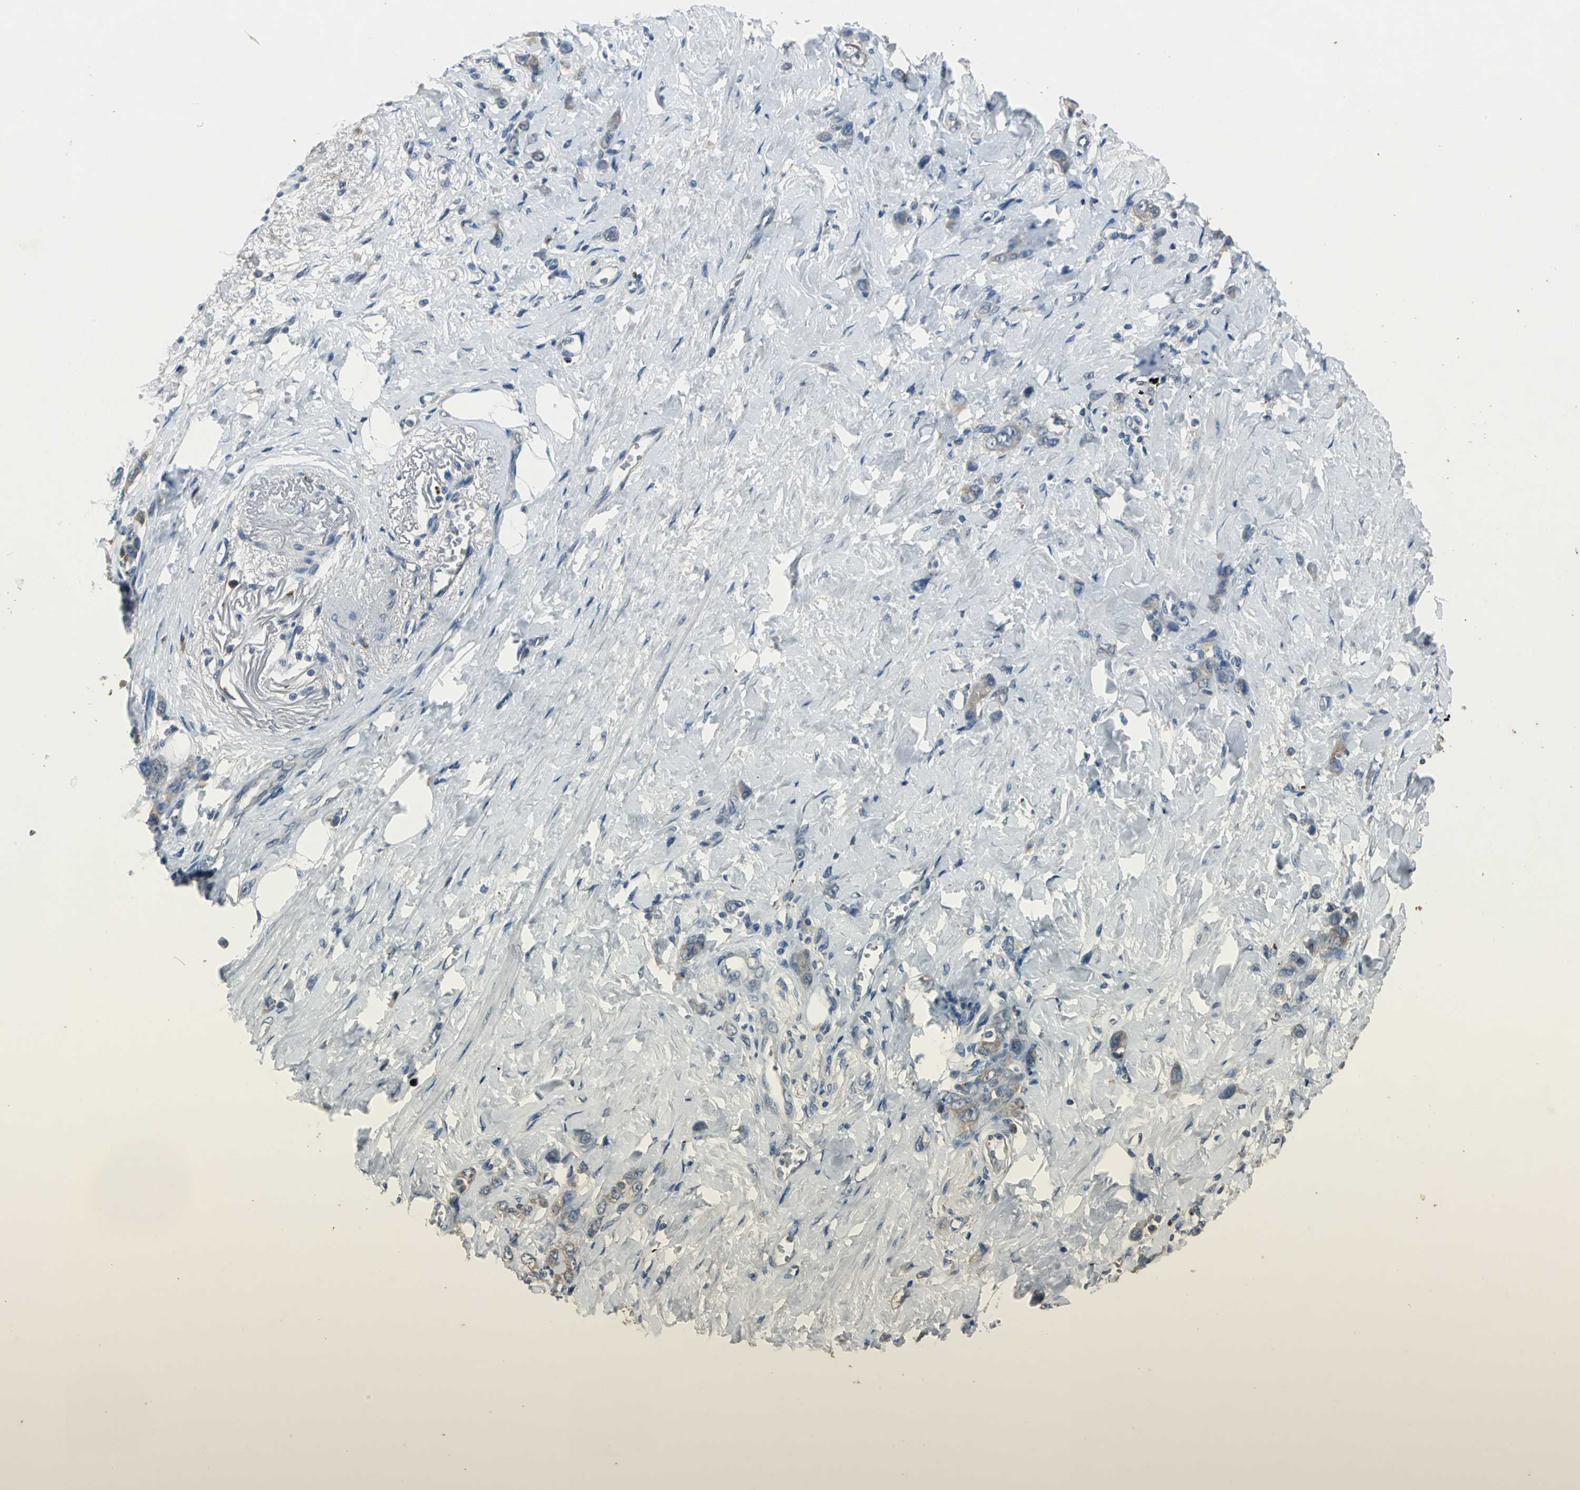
{"staining": {"intensity": "weak", "quantity": "25%-75%", "location": "cytoplasmic/membranous"}, "tissue": "stomach cancer", "cell_type": "Tumor cells", "image_type": "cancer", "snomed": [{"axis": "morphology", "description": "Adenocarcinoma, NOS"}, {"axis": "topography", "description": "Stomach"}], "caption": "IHC photomicrograph of neoplastic tissue: stomach cancer (adenocarcinoma) stained using IHC exhibits low levels of weak protein expression localized specifically in the cytoplasmic/membranous of tumor cells, appearing as a cytoplasmic/membranous brown color.", "gene": "OCLN", "patient": {"sex": "male", "age": 82}}